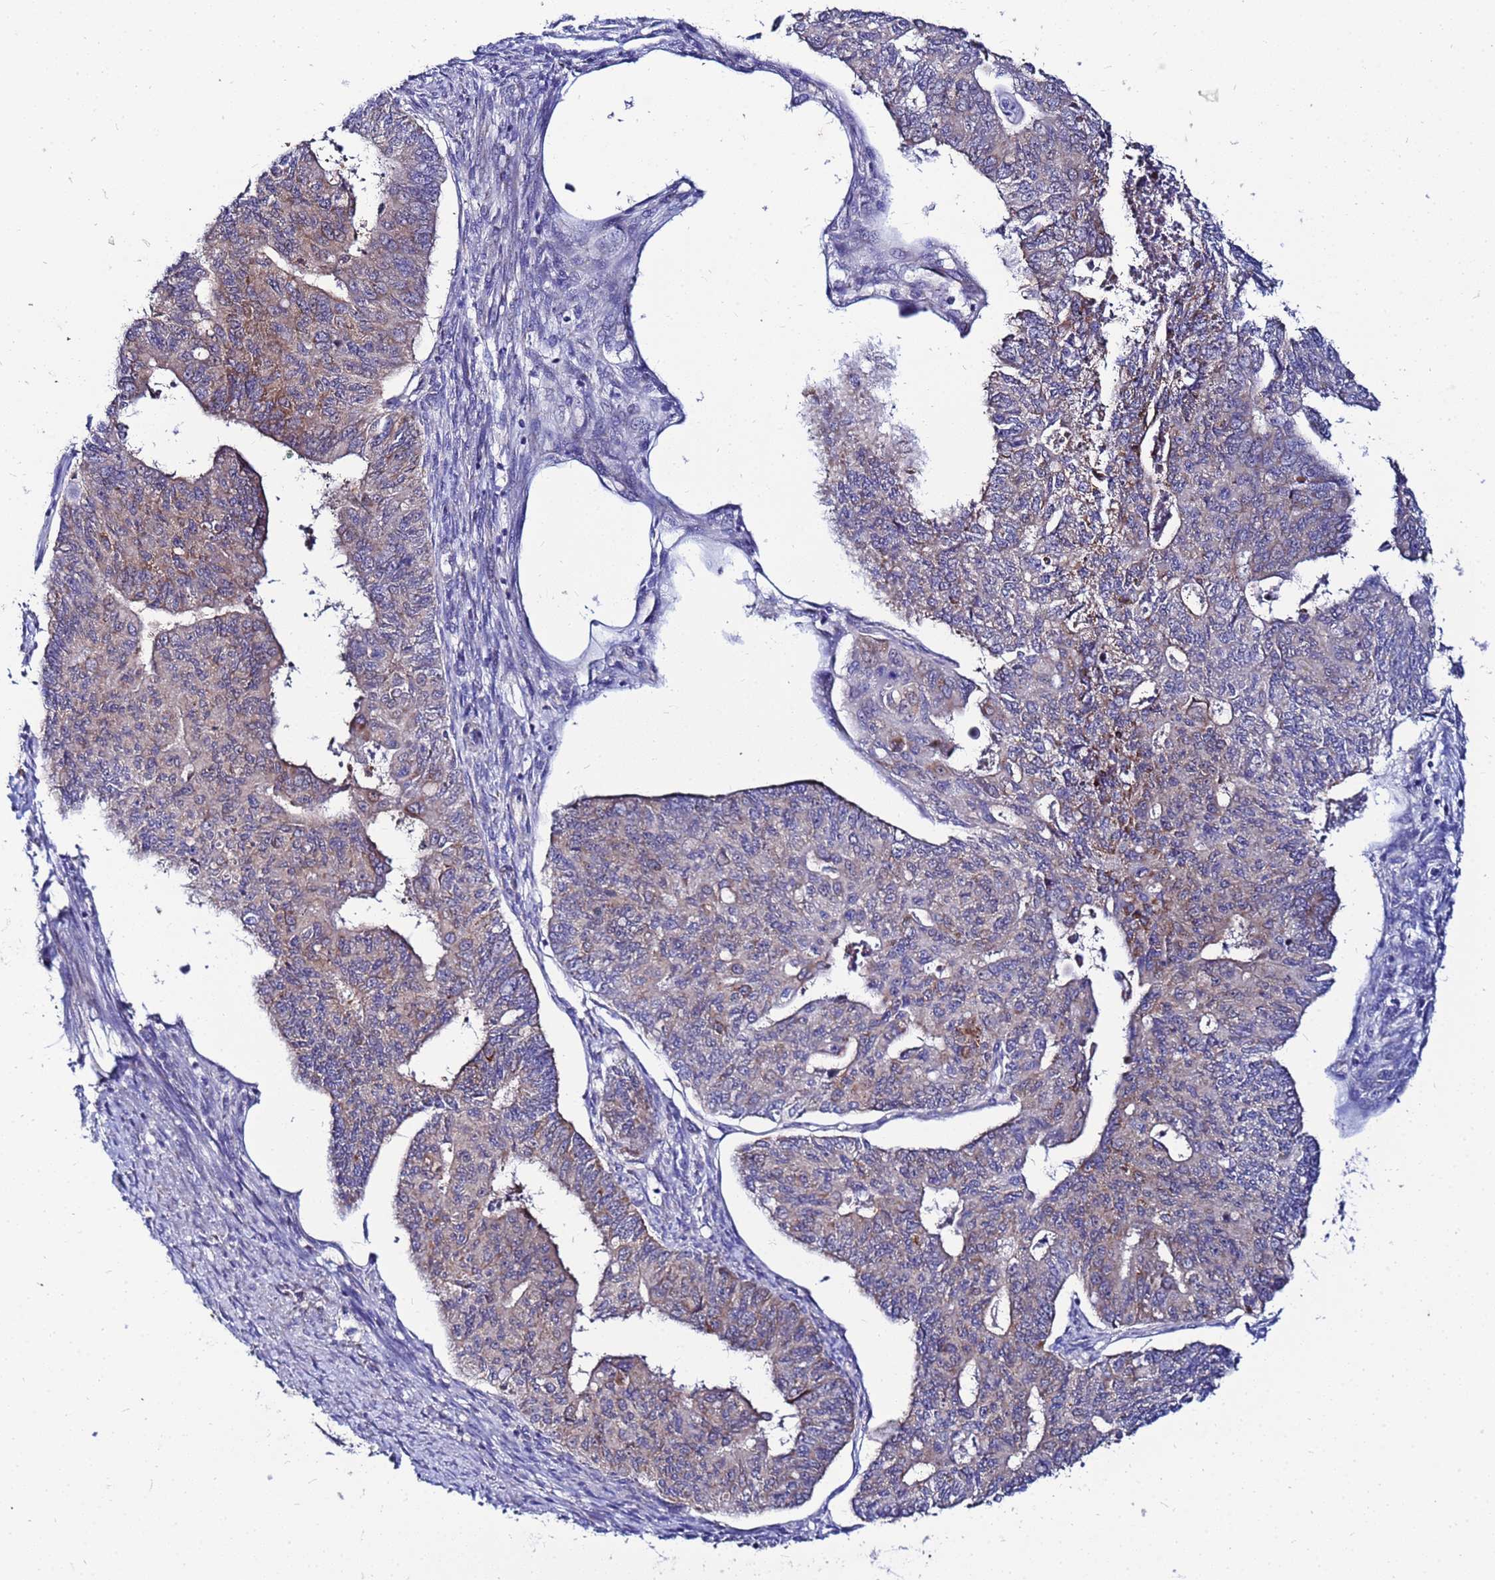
{"staining": {"intensity": "weak", "quantity": "25%-75%", "location": "cytoplasmic/membranous"}, "tissue": "endometrial cancer", "cell_type": "Tumor cells", "image_type": "cancer", "snomed": [{"axis": "morphology", "description": "Adenocarcinoma, NOS"}, {"axis": "topography", "description": "Endometrium"}], "caption": "Weak cytoplasmic/membranous expression for a protein is present in about 25%-75% of tumor cells of endometrial cancer using IHC.", "gene": "FAHD2A", "patient": {"sex": "female", "age": 32}}